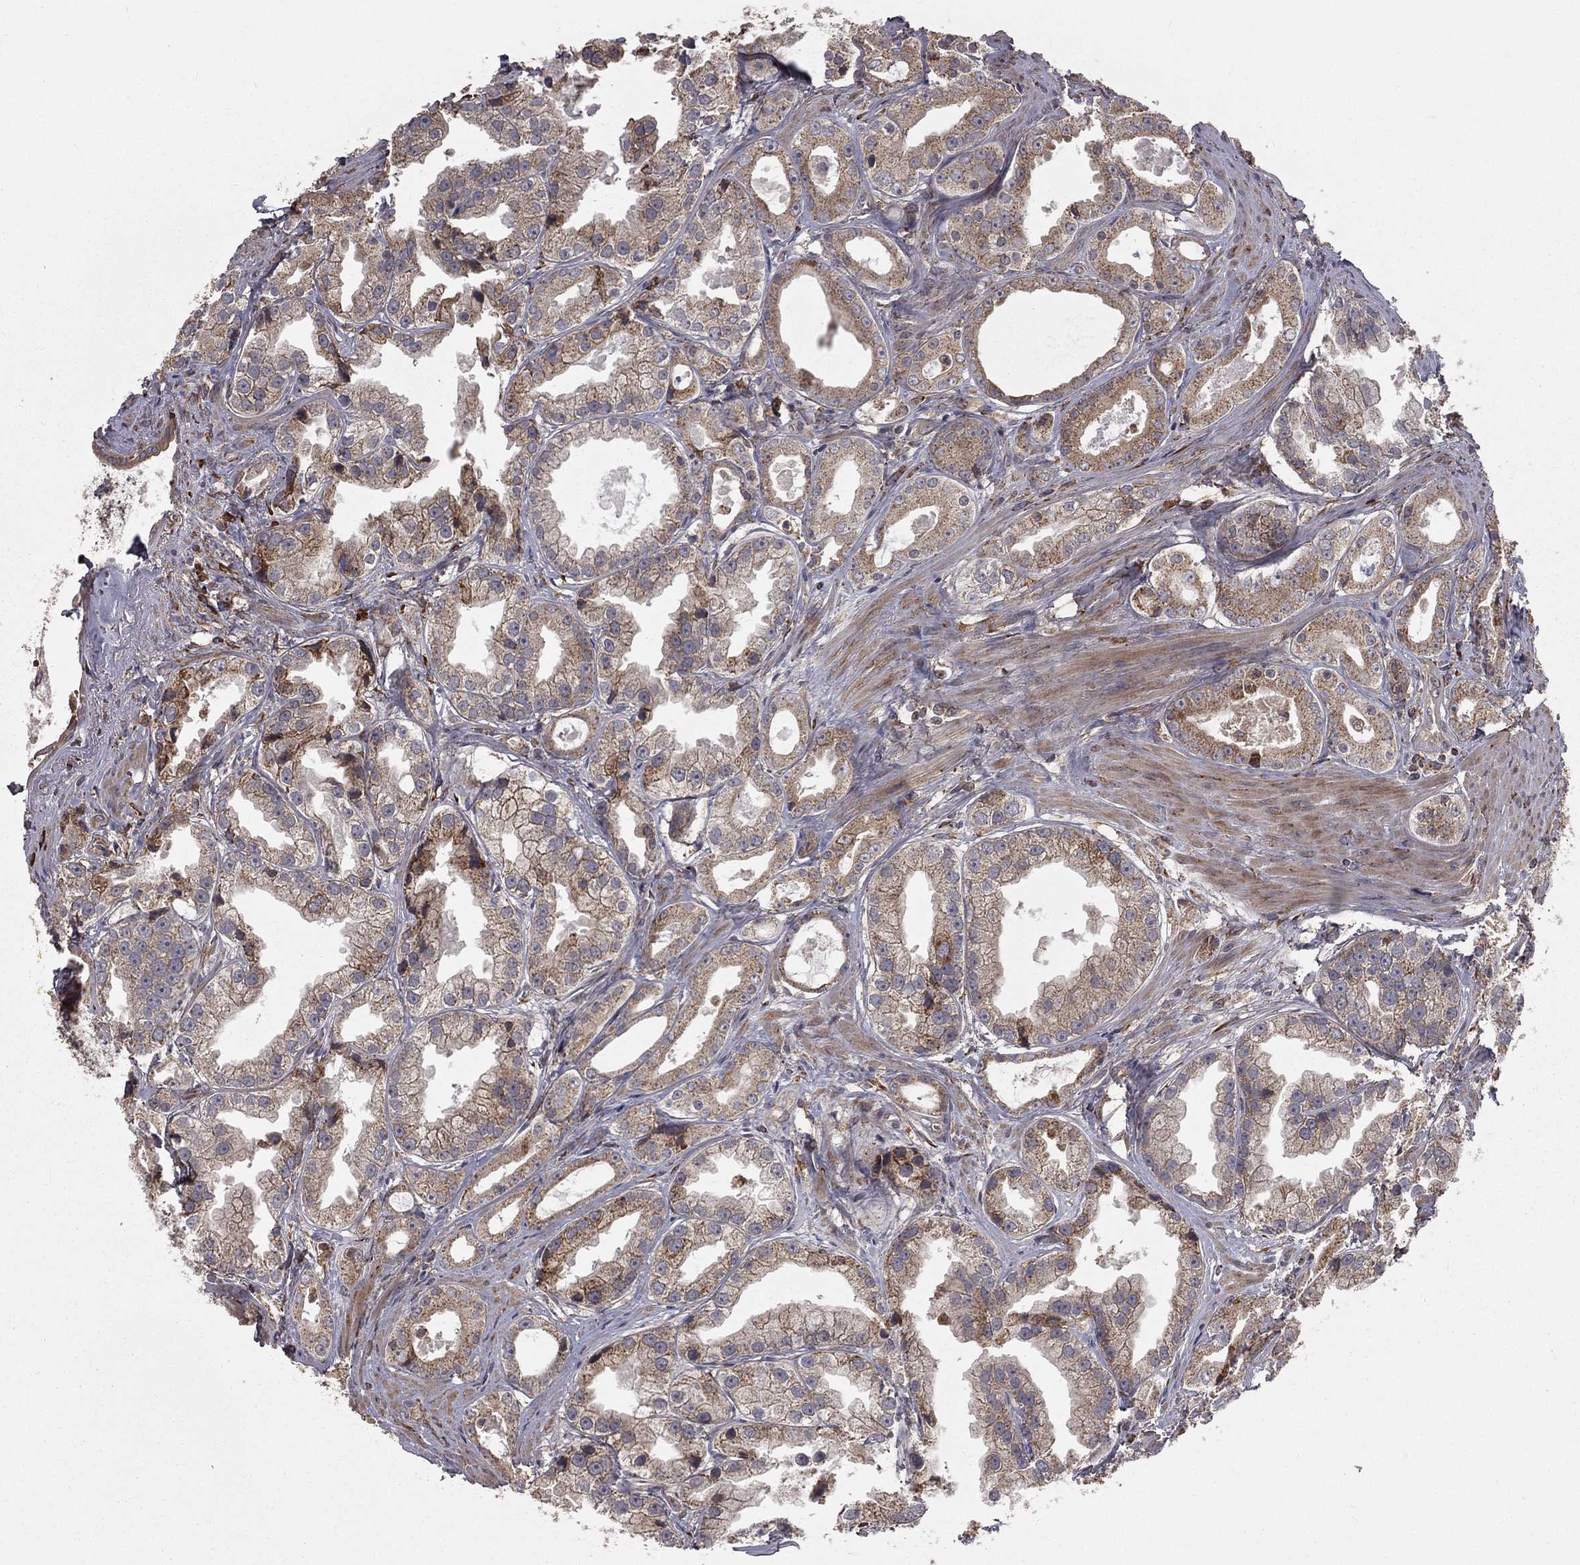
{"staining": {"intensity": "weak", "quantity": ">75%", "location": "cytoplasmic/membranous"}, "tissue": "prostate cancer", "cell_type": "Tumor cells", "image_type": "cancer", "snomed": [{"axis": "morphology", "description": "Adenocarcinoma, NOS"}, {"axis": "topography", "description": "Prostate"}], "caption": "Prostate adenocarcinoma stained for a protein reveals weak cytoplasmic/membranous positivity in tumor cells.", "gene": "OLFML1", "patient": {"sex": "male", "age": 61}}